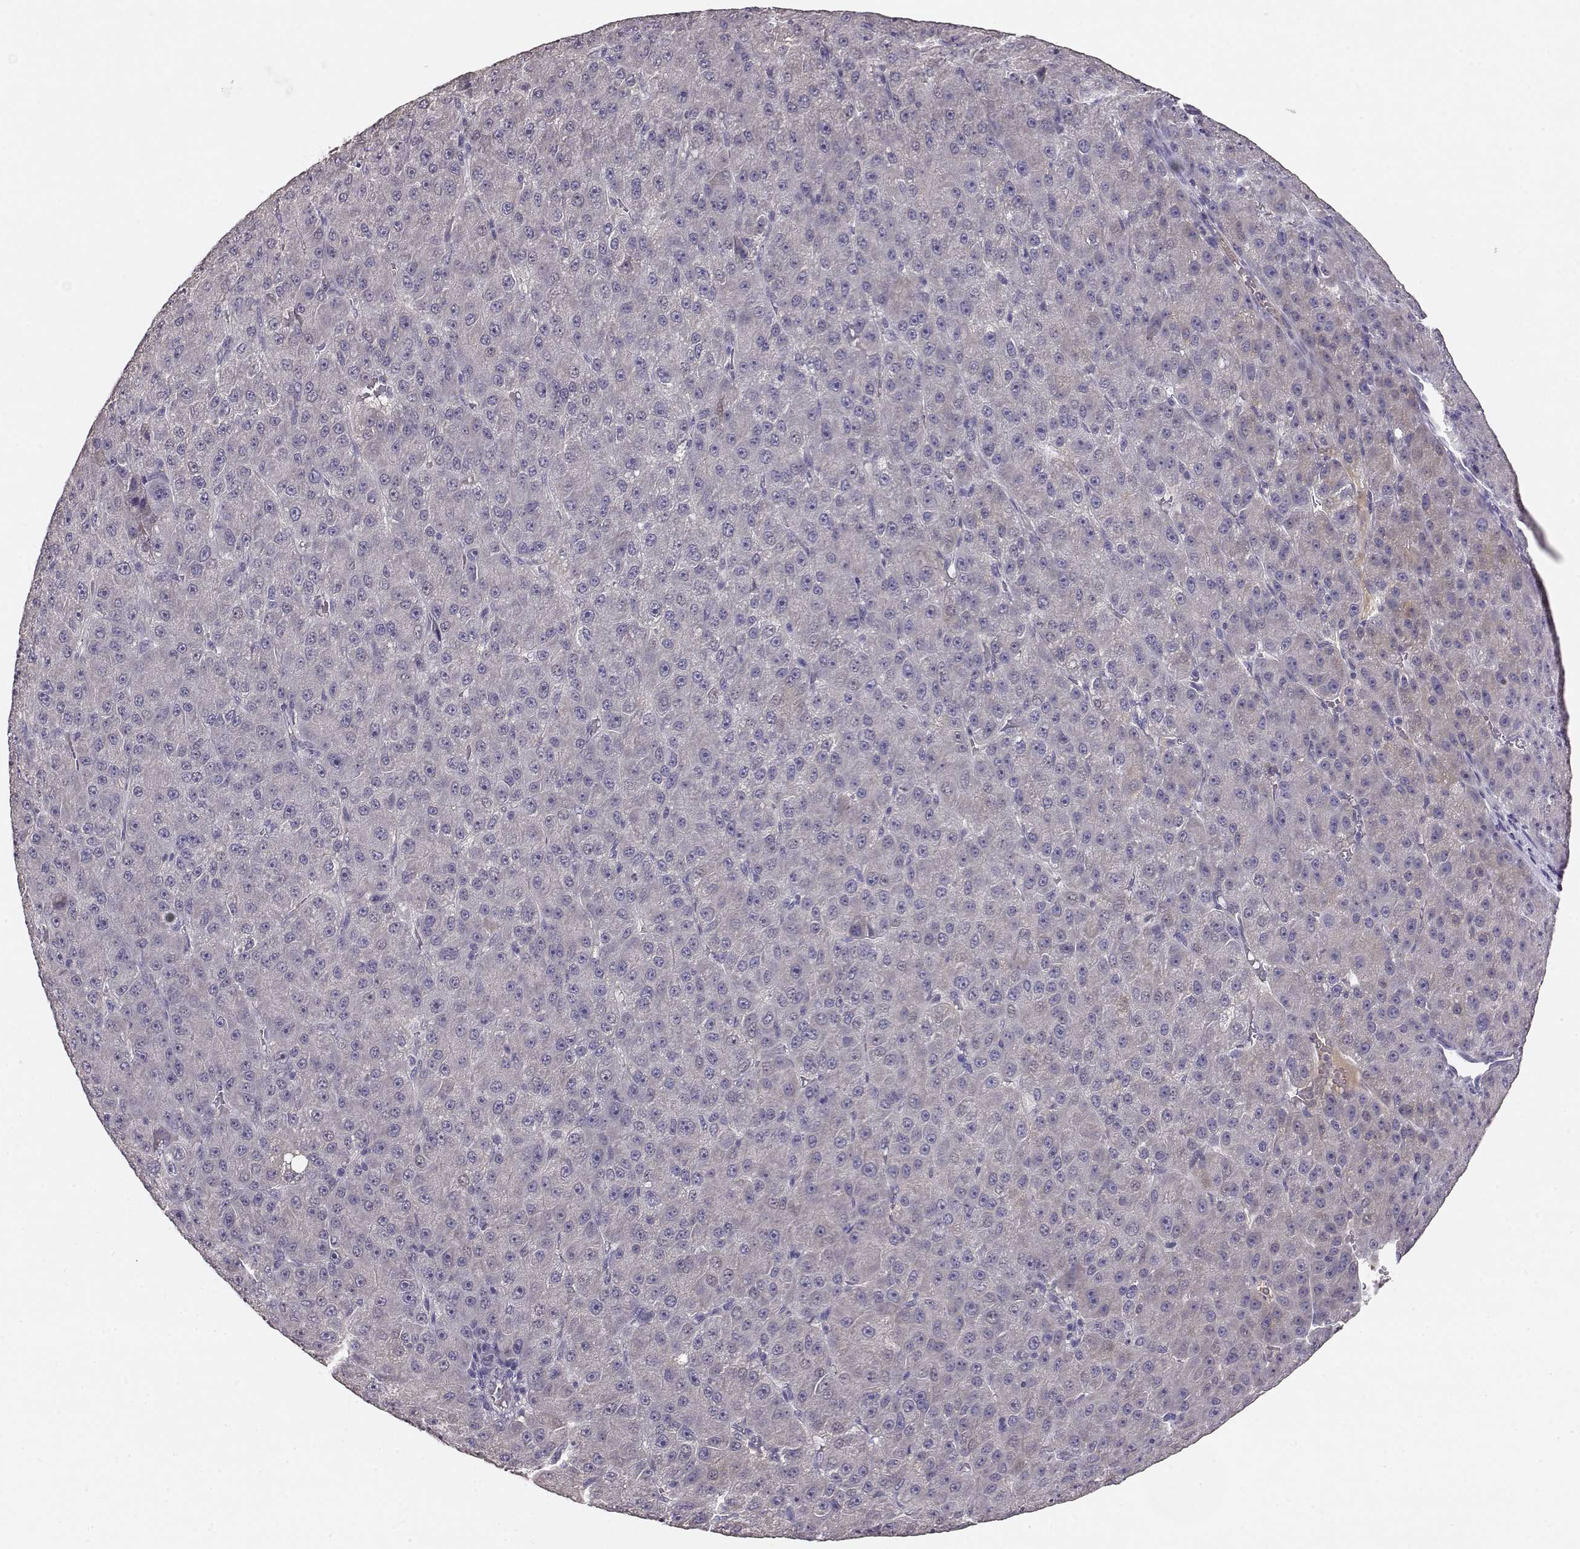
{"staining": {"intensity": "negative", "quantity": "none", "location": "none"}, "tissue": "liver cancer", "cell_type": "Tumor cells", "image_type": "cancer", "snomed": [{"axis": "morphology", "description": "Carcinoma, Hepatocellular, NOS"}, {"axis": "topography", "description": "Liver"}], "caption": "There is no significant staining in tumor cells of liver cancer.", "gene": "TACR1", "patient": {"sex": "male", "age": 67}}